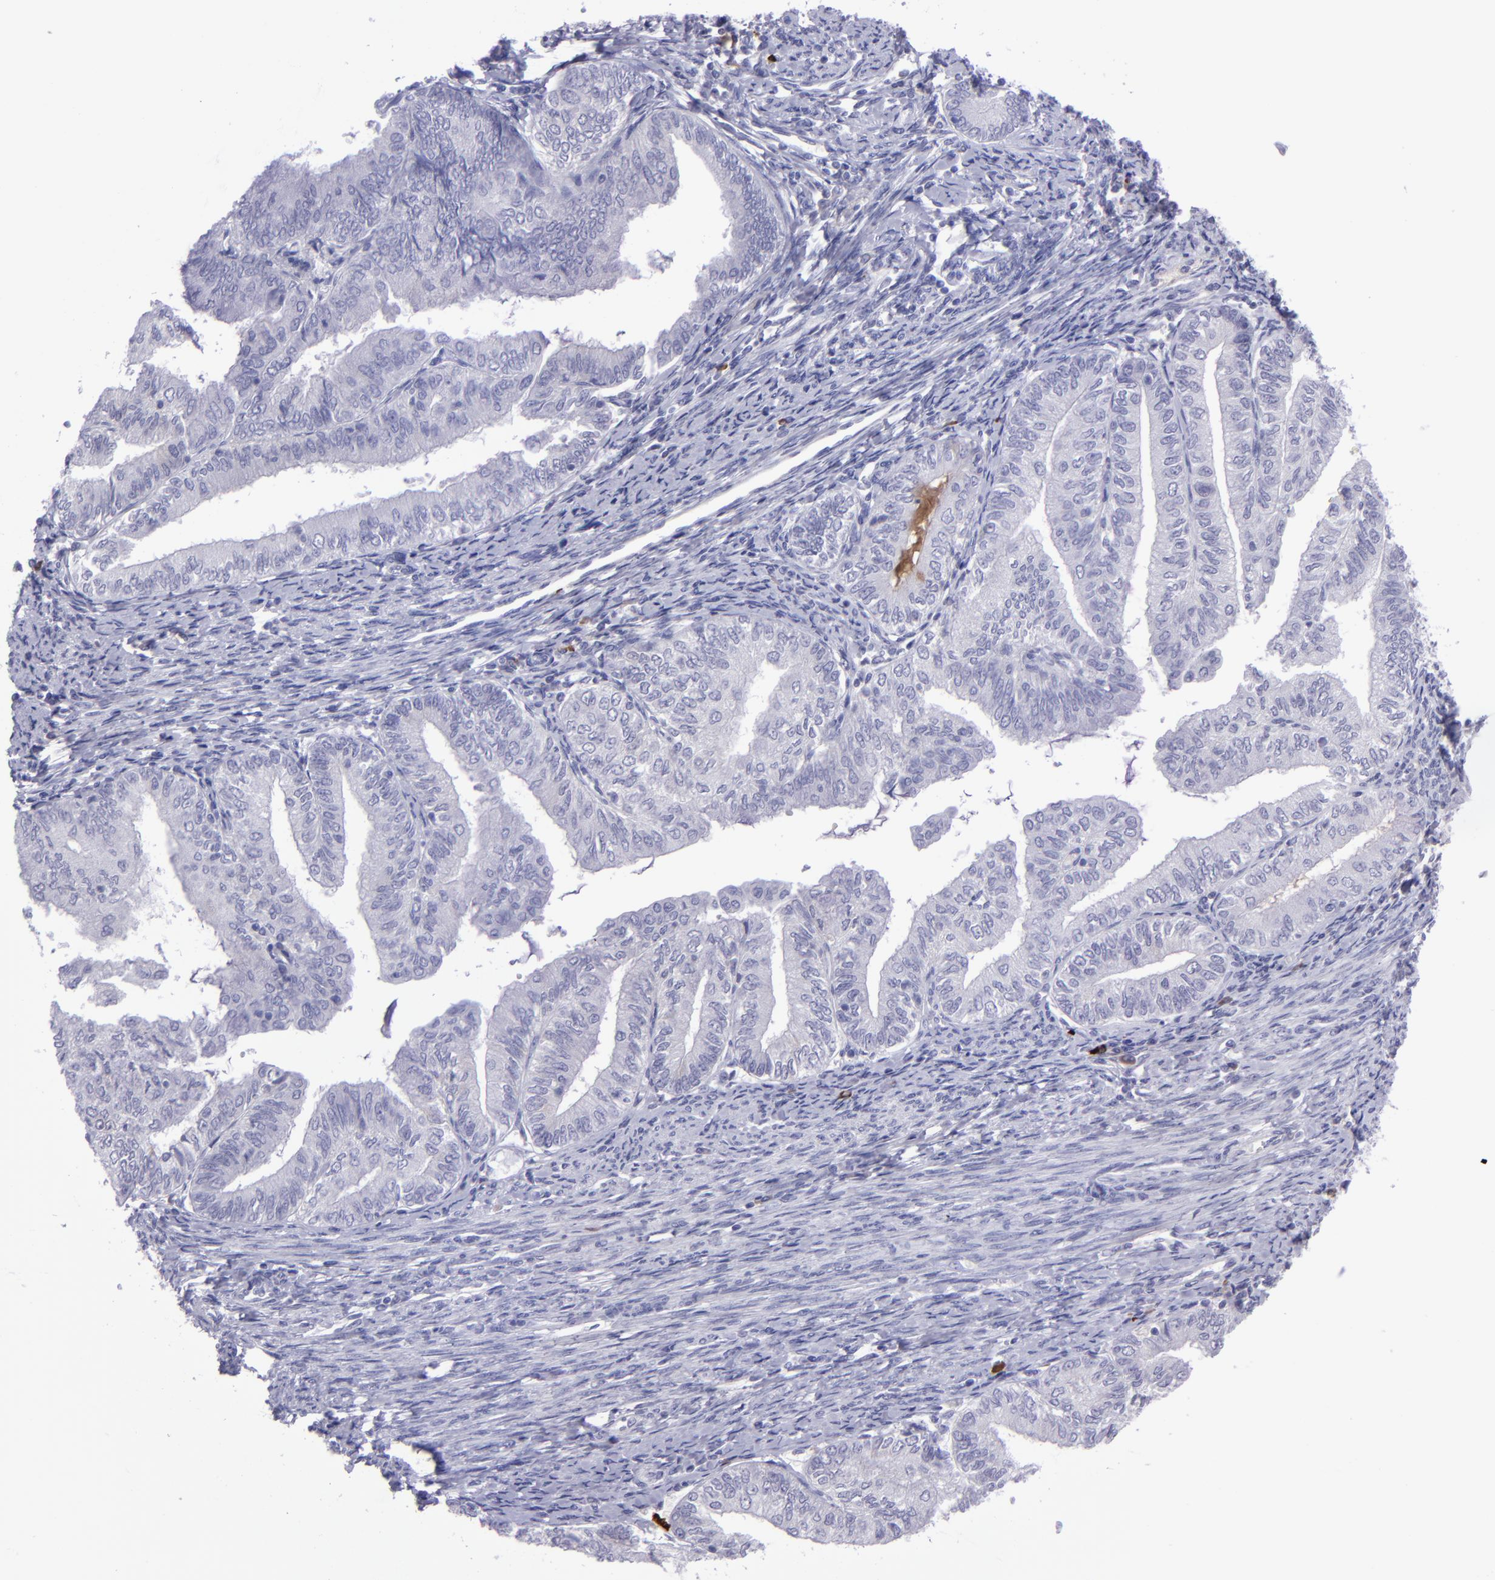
{"staining": {"intensity": "negative", "quantity": "none", "location": "none"}, "tissue": "endometrial cancer", "cell_type": "Tumor cells", "image_type": "cancer", "snomed": [{"axis": "morphology", "description": "Adenocarcinoma, NOS"}, {"axis": "topography", "description": "Endometrium"}], "caption": "This is an IHC image of human endometrial cancer. There is no expression in tumor cells.", "gene": "POU2F2", "patient": {"sex": "female", "age": 66}}